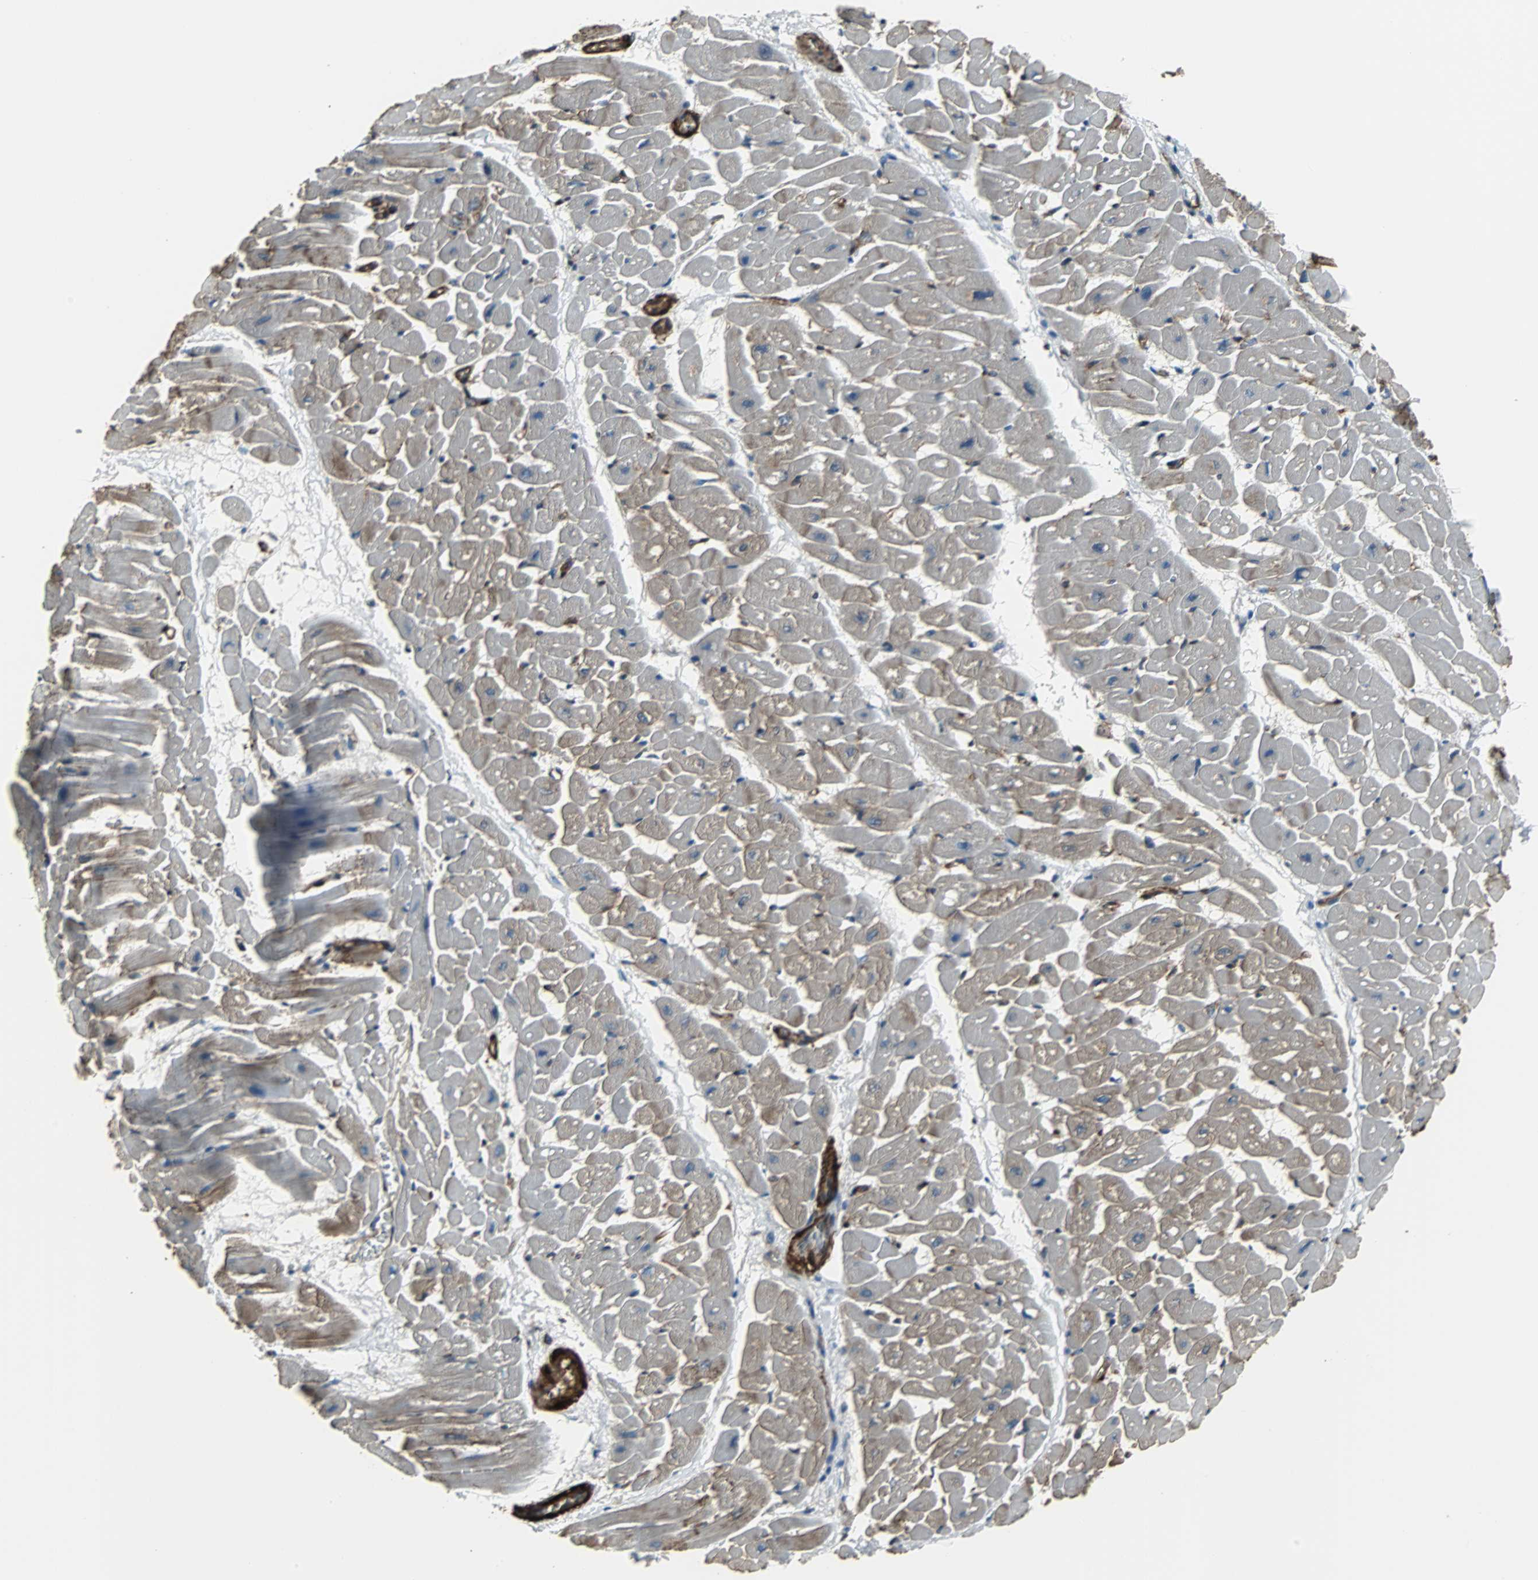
{"staining": {"intensity": "moderate", "quantity": "25%-75%", "location": "cytoplasmic/membranous"}, "tissue": "heart muscle", "cell_type": "Cardiomyocytes", "image_type": "normal", "snomed": [{"axis": "morphology", "description": "Normal tissue, NOS"}, {"axis": "topography", "description": "Heart"}], "caption": "A medium amount of moderate cytoplasmic/membranous positivity is identified in about 25%-75% of cardiomyocytes in normal heart muscle. (Stains: DAB in brown, nuclei in blue, Microscopy: brightfield microscopy at high magnification).", "gene": "ACTN1", "patient": {"sex": "male", "age": 45}}